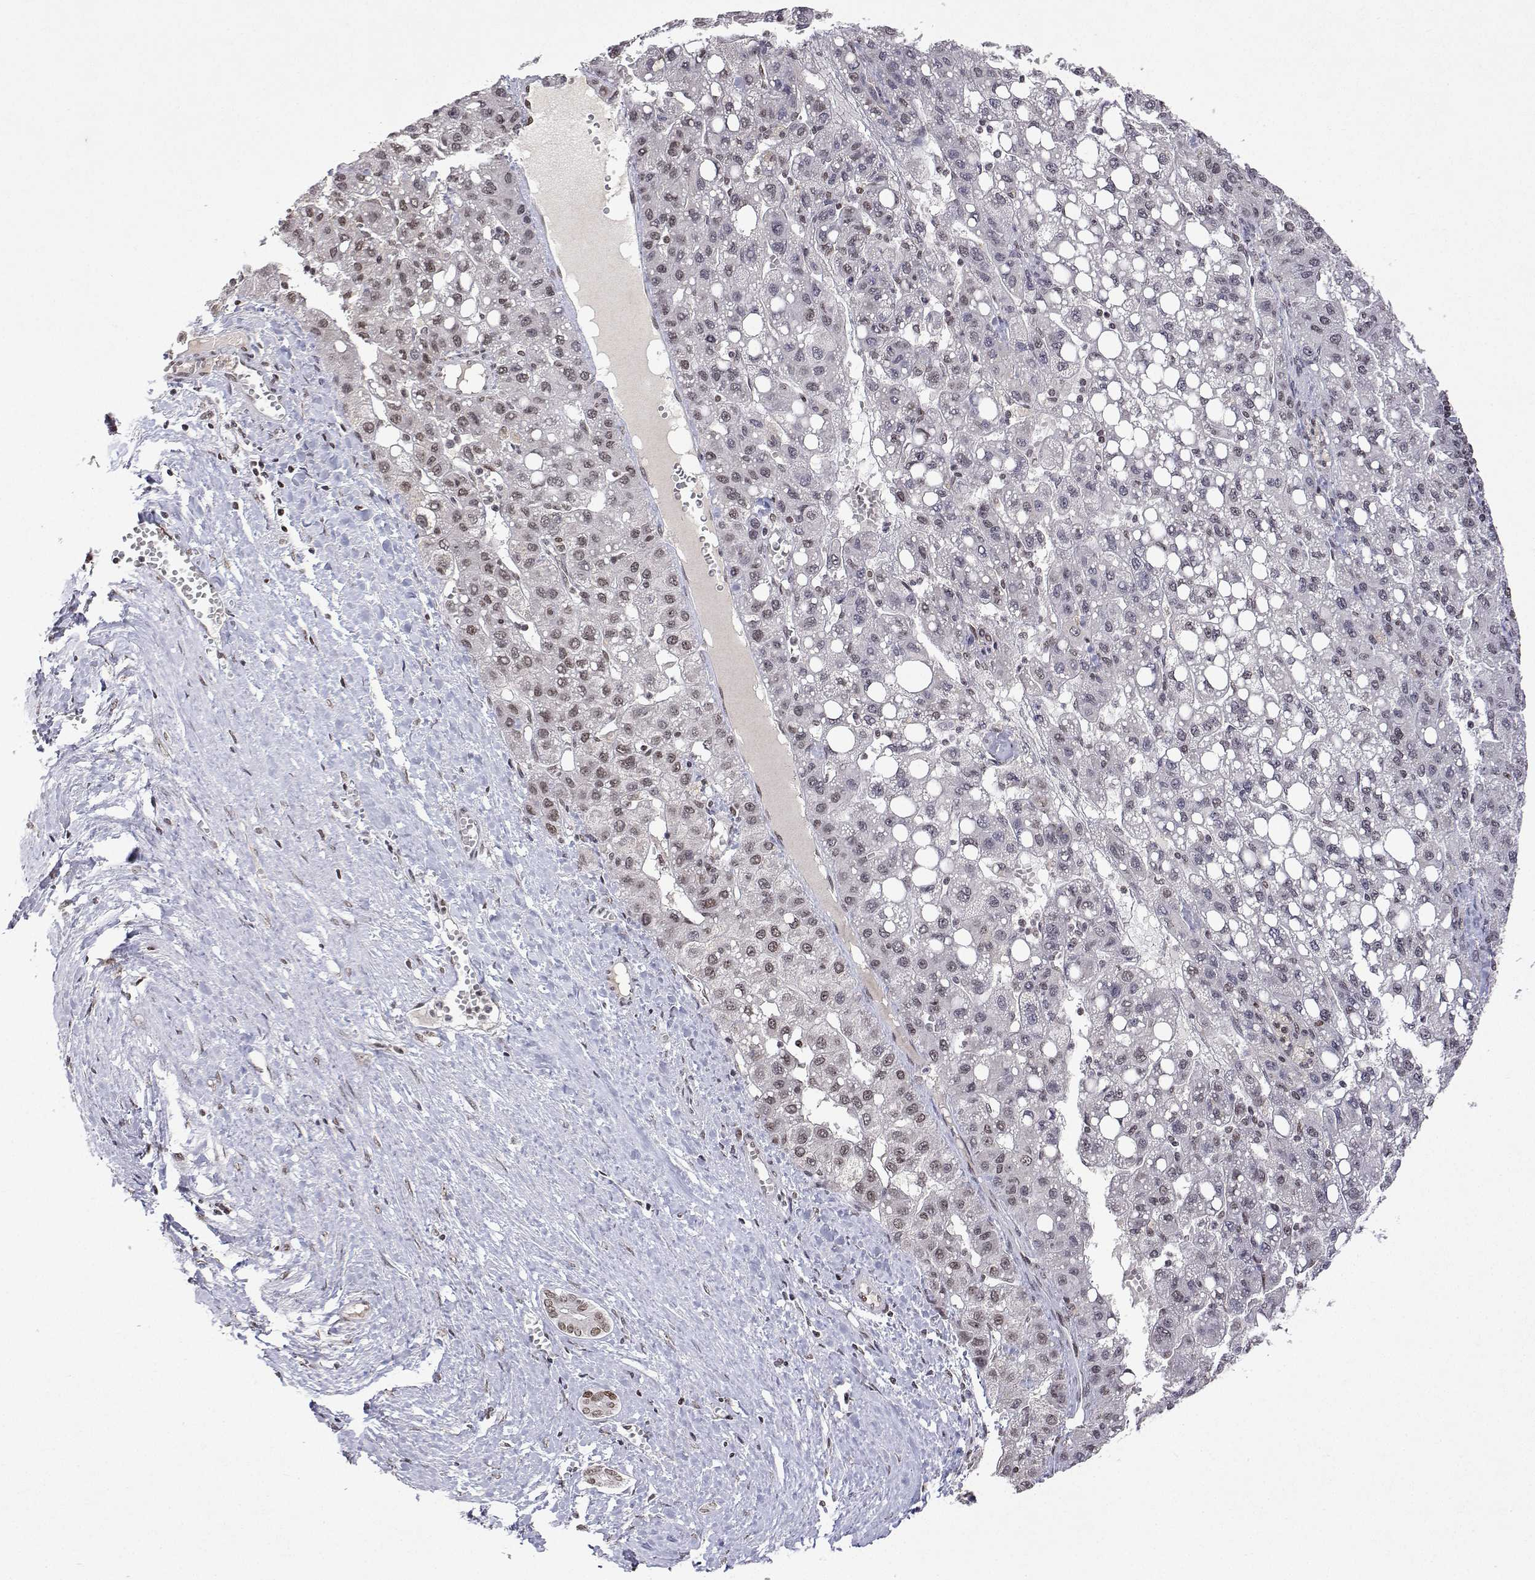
{"staining": {"intensity": "weak", "quantity": "25%-75%", "location": "nuclear"}, "tissue": "liver cancer", "cell_type": "Tumor cells", "image_type": "cancer", "snomed": [{"axis": "morphology", "description": "Carcinoma, Hepatocellular, NOS"}, {"axis": "topography", "description": "Liver"}], "caption": "Brown immunohistochemical staining in human liver hepatocellular carcinoma exhibits weak nuclear expression in about 25%-75% of tumor cells.", "gene": "XPC", "patient": {"sex": "female", "age": 82}}